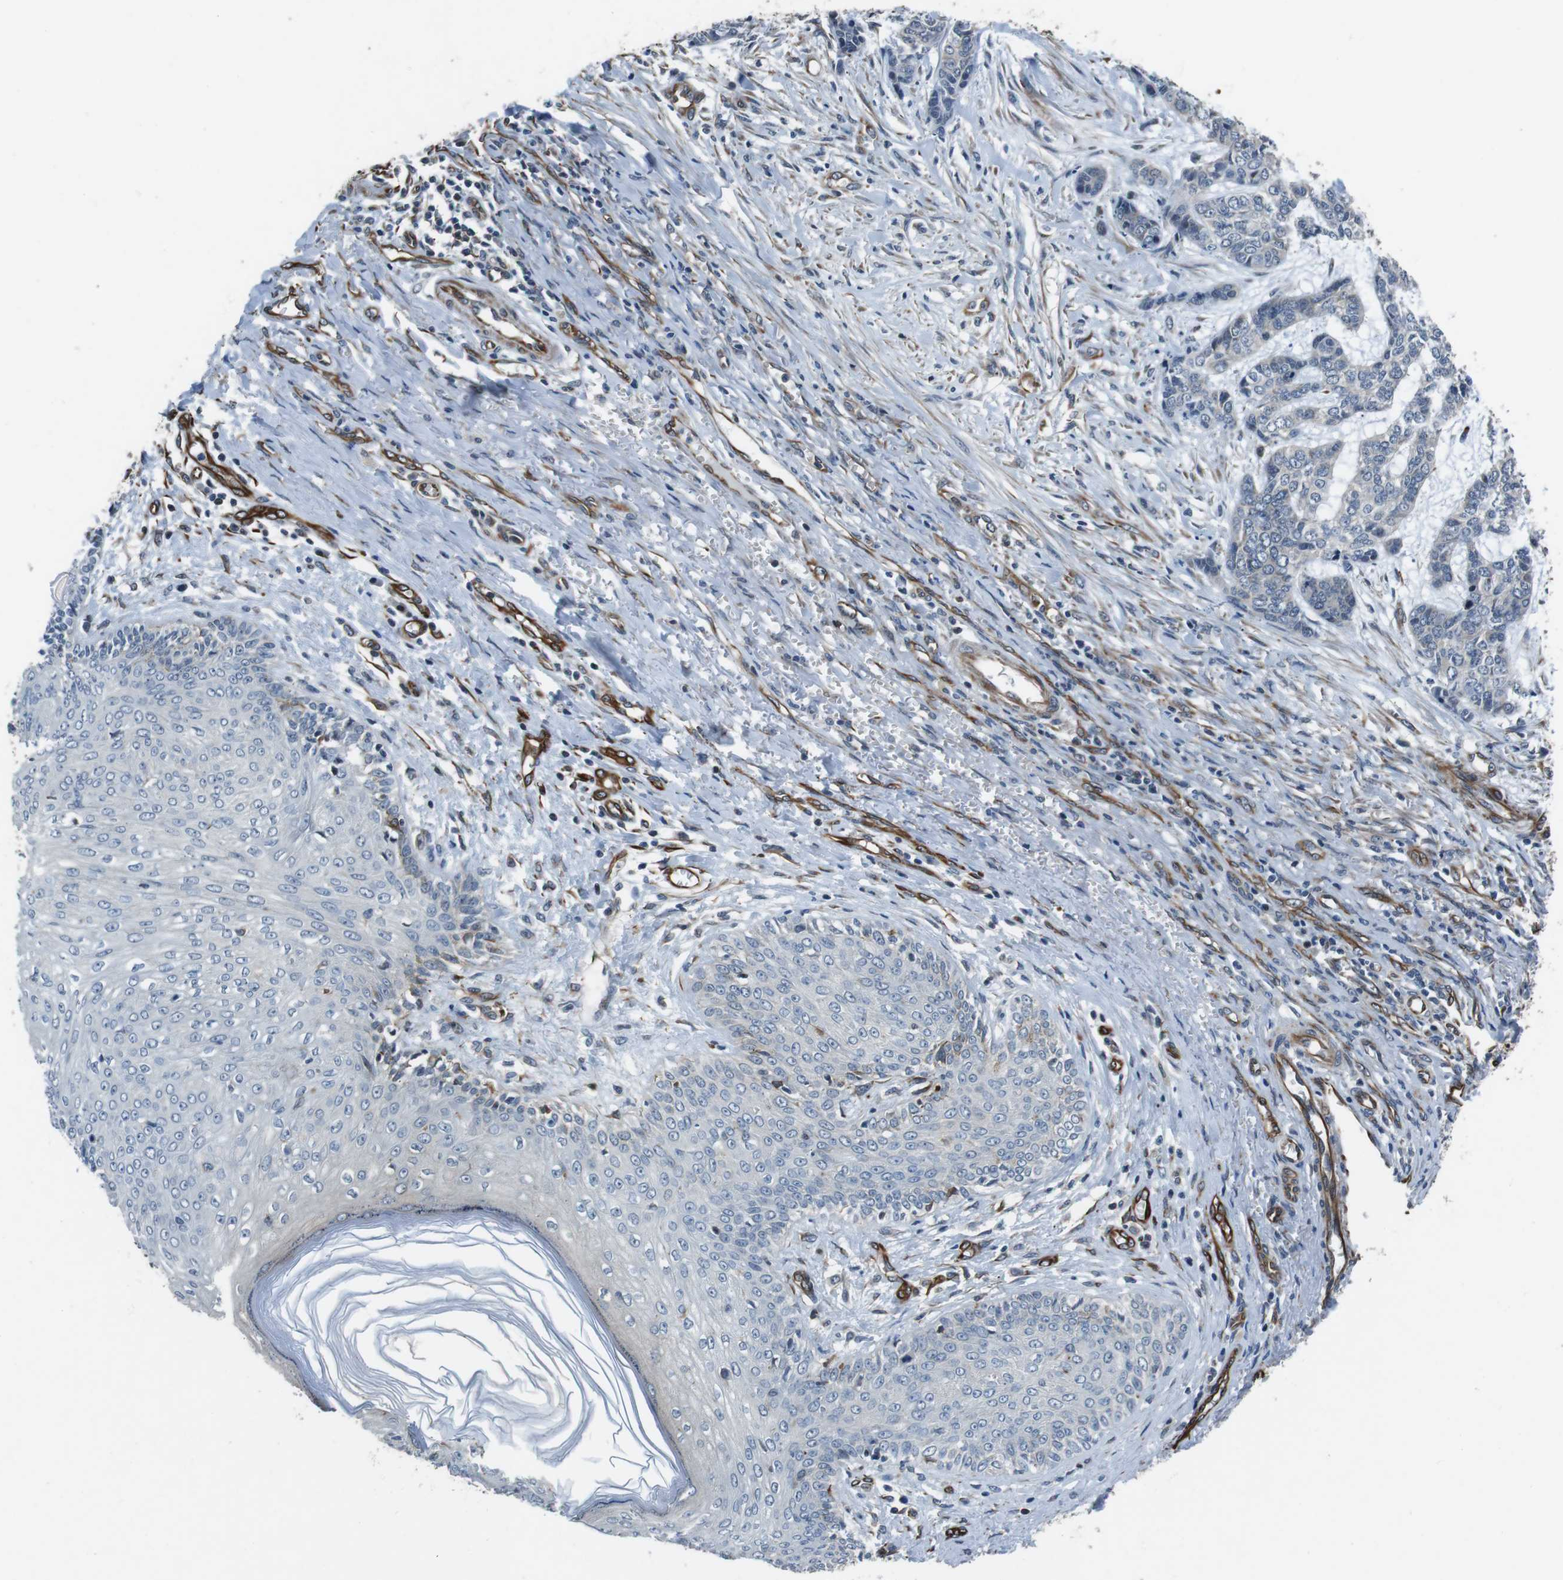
{"staining": {"intensity": "negative", "quantity": "none", "location": "none"}, "tissue": "skin cancer", "cell_type": "Tumor cells", "image_type": "cancer", "snomed": [{"axis": "morphology", "description": "Basal cell carcinoma"}, {"axis": "topography", "description": "Skin"}], "caption": "Histopathology image shows no significant protein staining in tumor cells of skin basal cell carcinoma.", "gene": "LRRC49", "patient": {"sex": "female", "age": 64}}